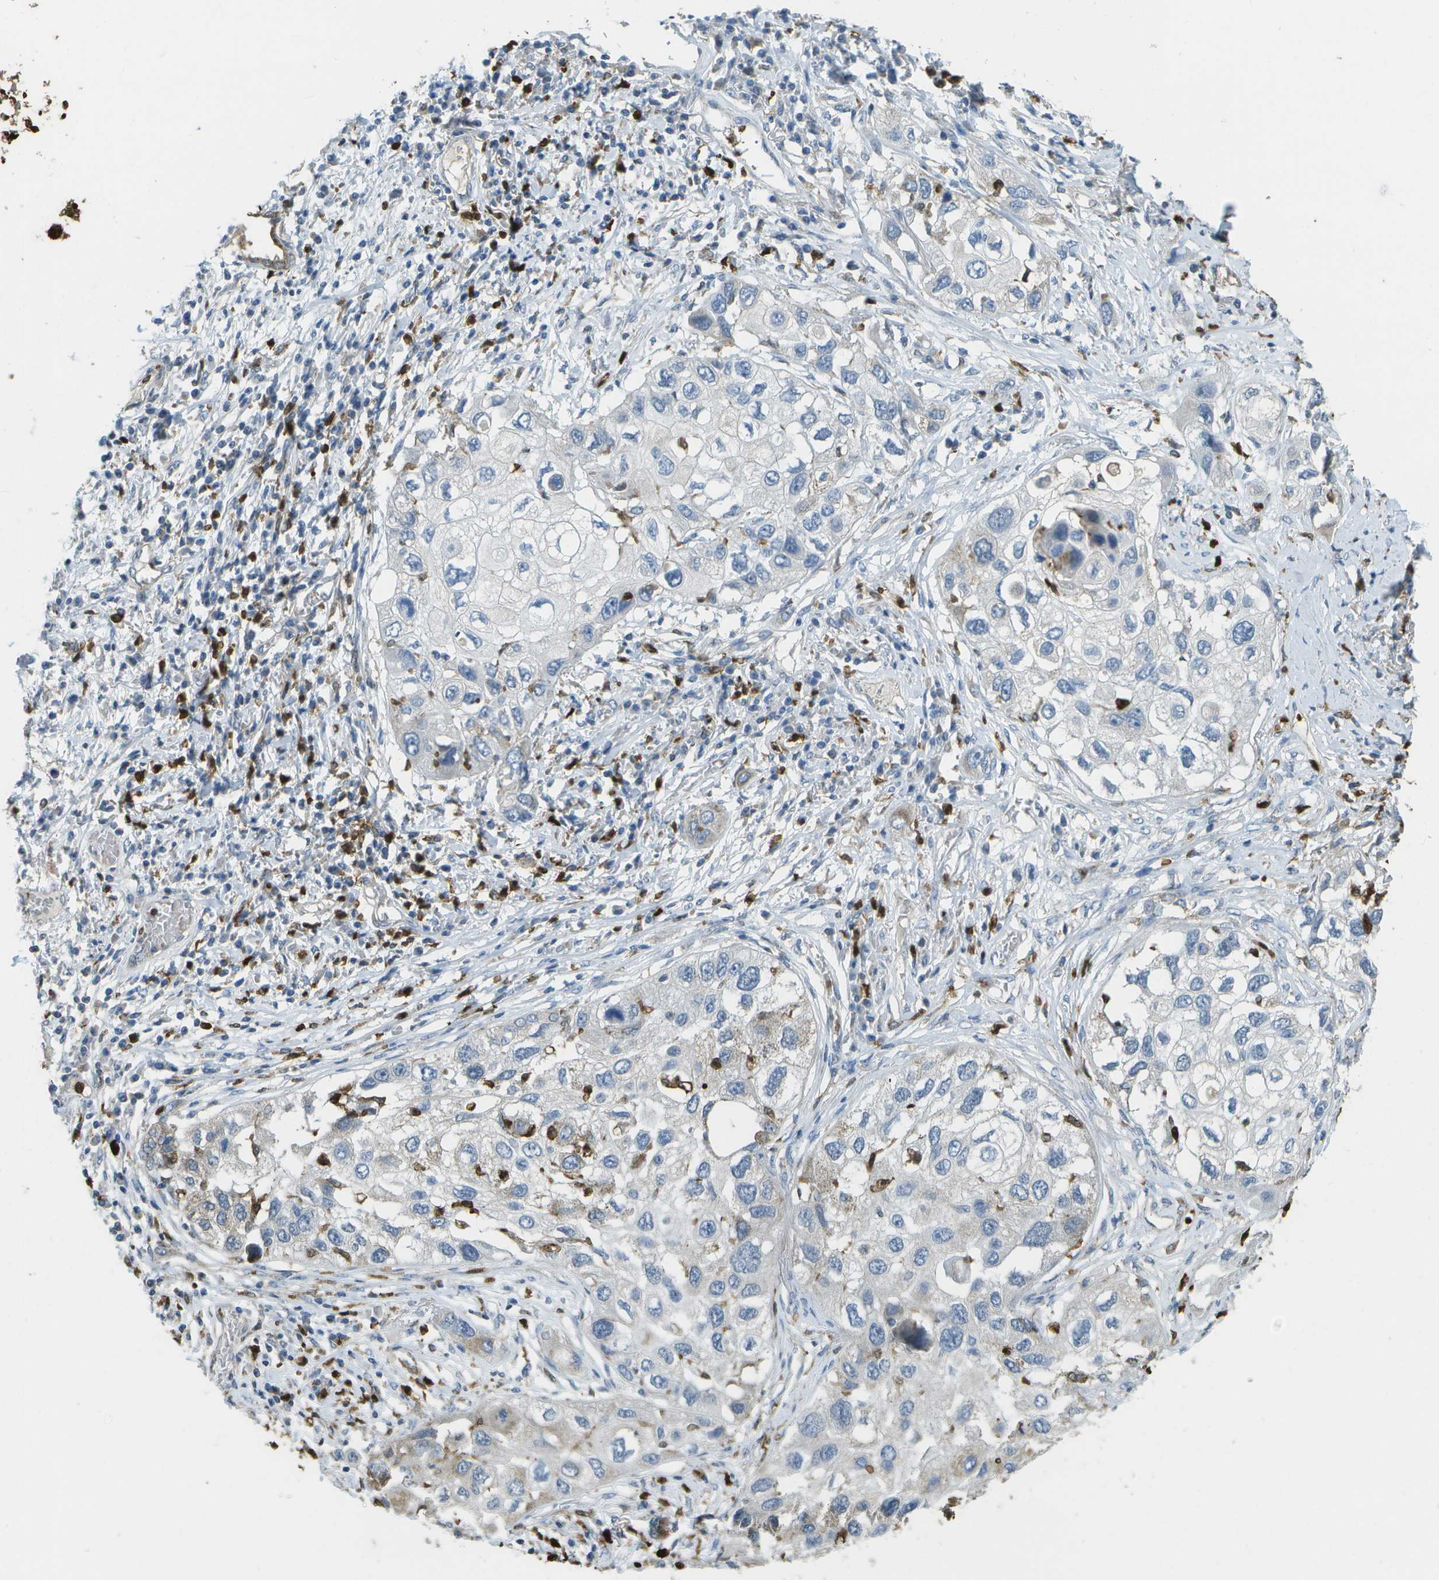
{"staining": {"intensity": "negative", "quantity": "none", "location": "none"}, "tissue": "lung cancer", "cell_type": "Tumor cells", "image_type": "cancer", "snomed": [{"axis": "morphology", "description": "Squamous cell carcinoma, NOS"}, {"axis": "topography", "description": "Lung"}], "caption": "The histopathology image exhibits no staining of tumor cells in lung squamous cell carcinoma. (DAB IHC with hematoxylin counter stain).", "gene": "CACHD1", "patient": {"sex": "male", "age": 71}}